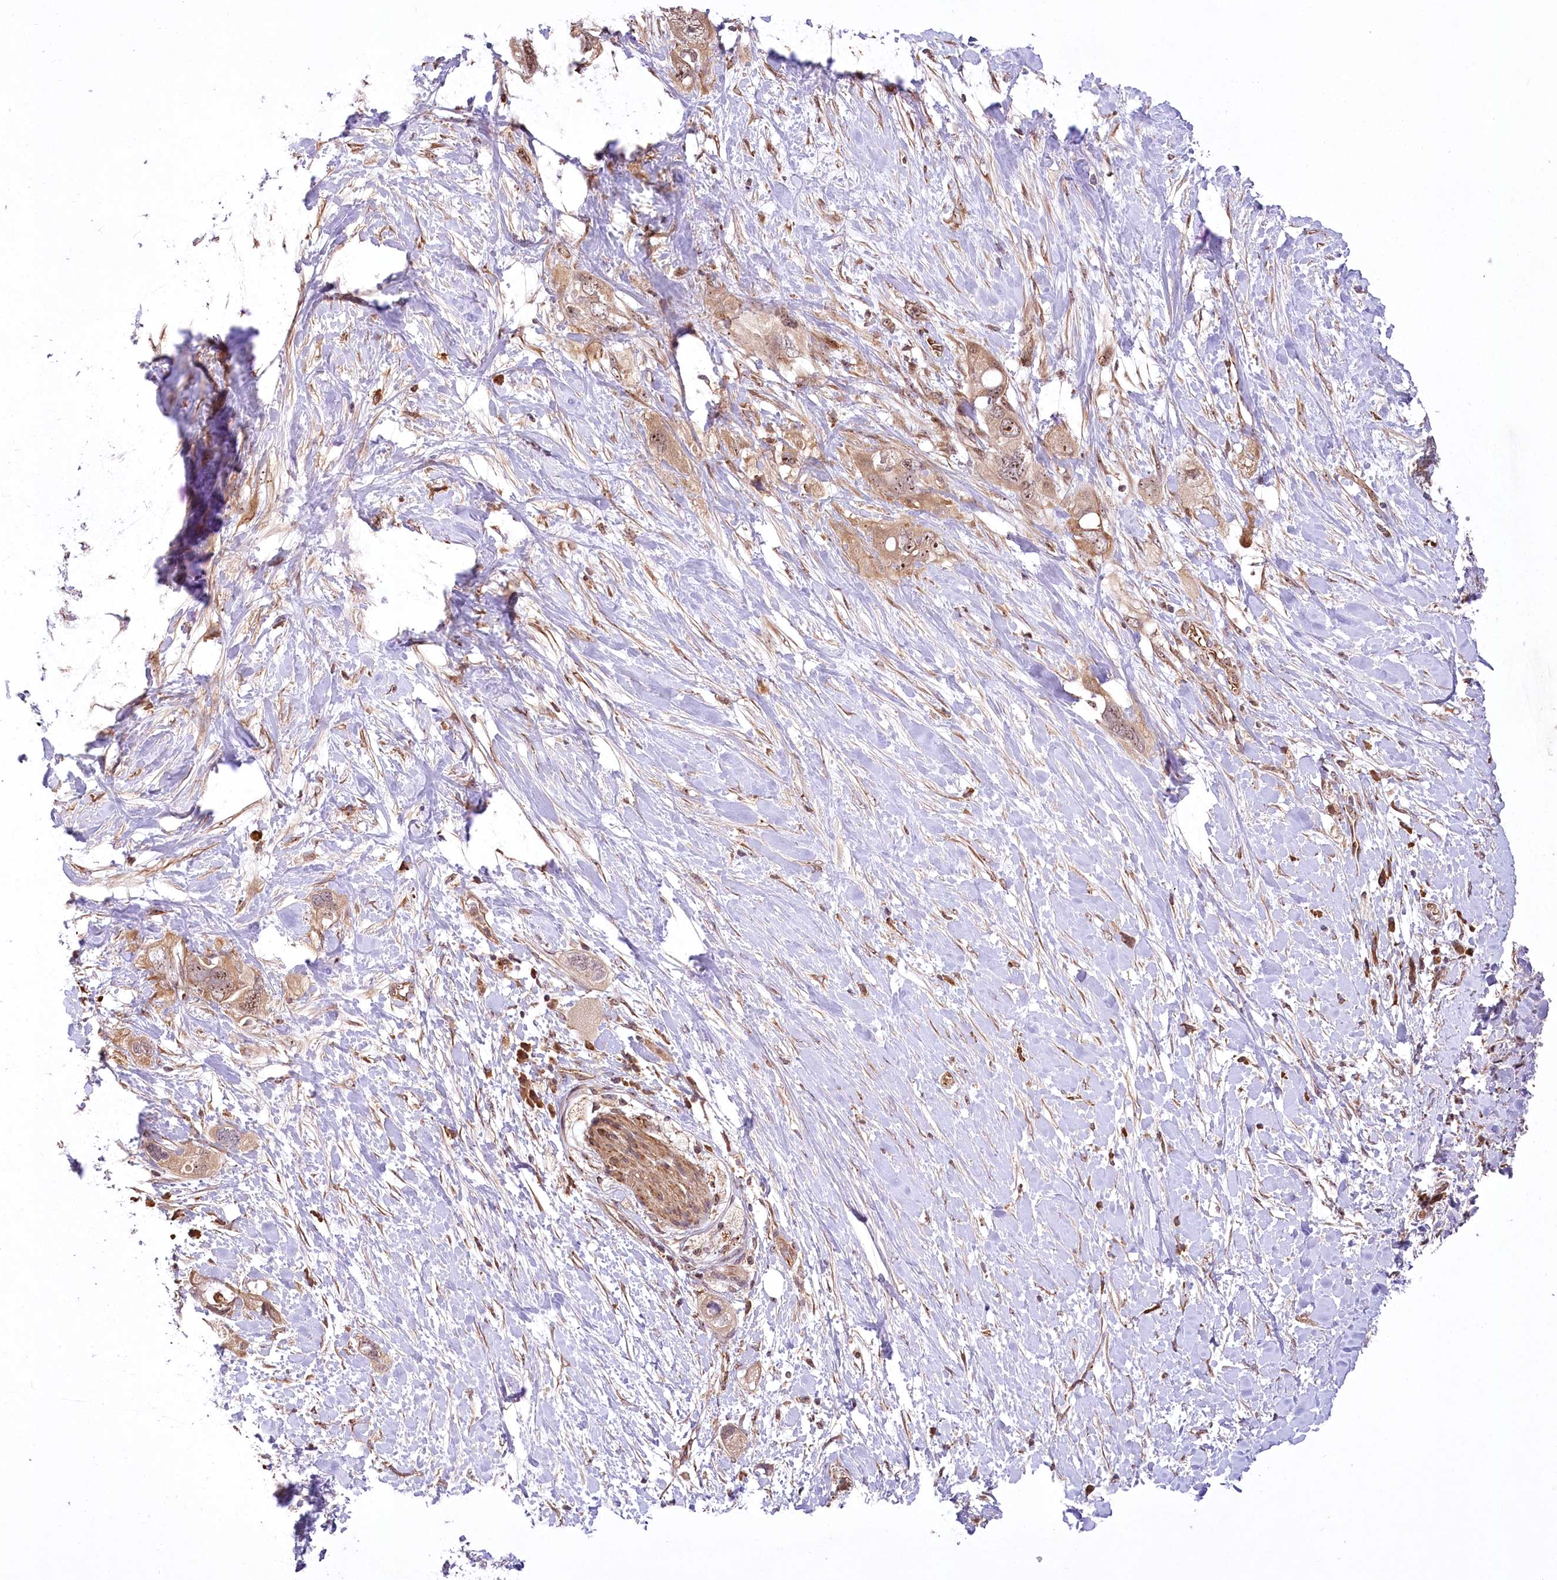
{"staining": {"intensity": "weak", "quantity": ">75%", "location": "cytoplasmic/membranous,nuclear"}, "tissue": "pancreatic cancer", "cell_type": "Tumor cells", "image_type": "cancer", "snomed": [{"axis": "morphology", "description": "Adenocarcinoma, NOS"}, {"axis": "topography", "description": "Pancreas"}], "caption": "Immunohistochemistry (IHC) micrograph of pancreatic cancer stained for a protein (brown), which shows low levels of weak cytoplasmic/membranous and nuclear expression in approximately >75% of tumor cells.", "gene": "SERGEF", "patient": {"sex": "female", "age": 56}}